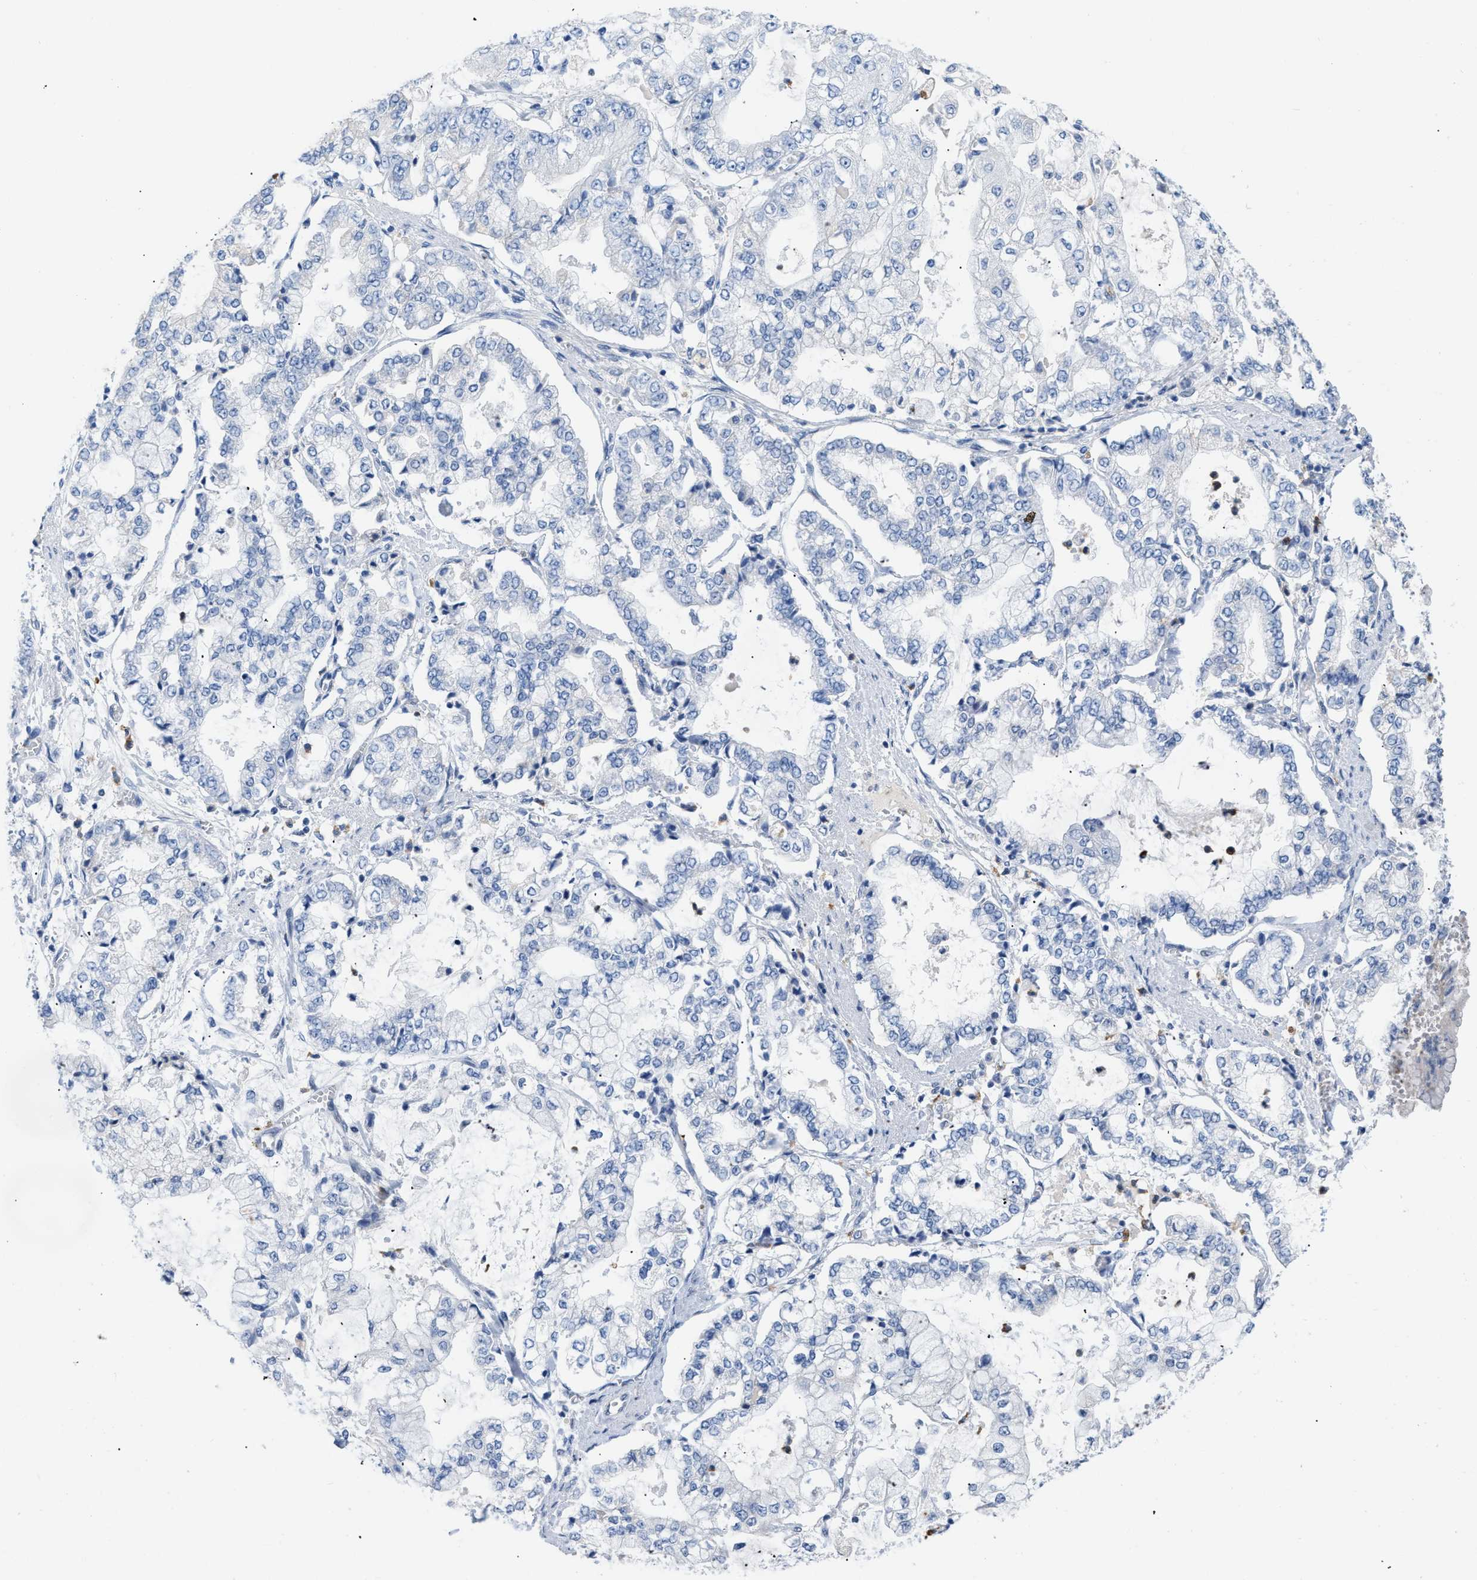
{"staining": {"intensity": "negative", "quantity": "none", "location": "none"}, "tissue": "stomach cancer", "cell_type": "Tumor cells", "image_type": "cancer", "snomed": [{"axis": "morphology", "description": "Adenocarcinoma, NOS"}, {"axis": "topography", "description": "Stomach"}], "caption": "There is no significant positivity in tumor cells of stomach adenocarcinoma.", "gene": "BOLL", "patient": {"sex": "male", "age": 76}}